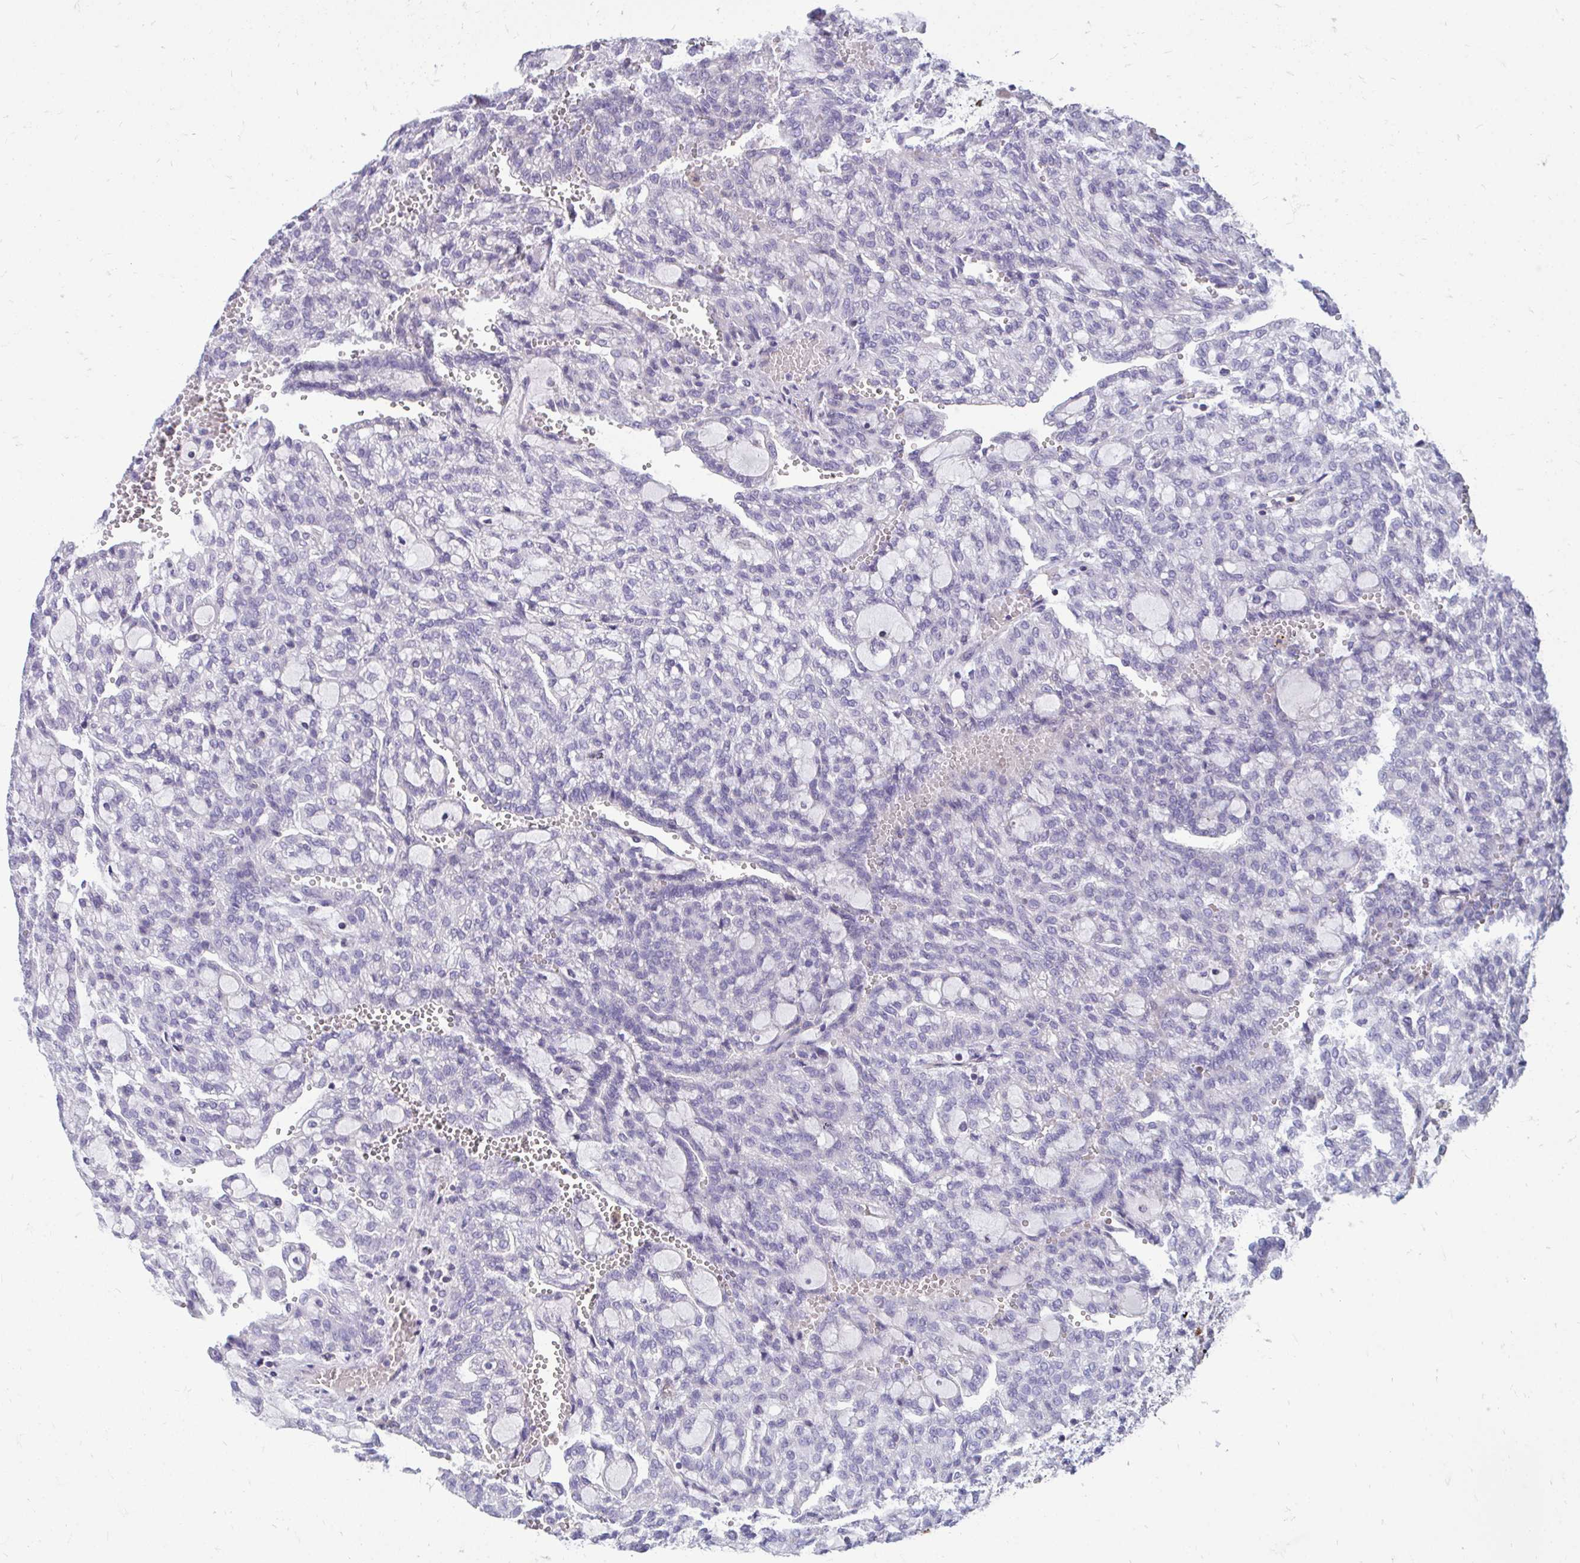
{"staining": {"intensity": "negative", "quantity": "none", "location": "none"}, "tissue": "renal cancer", "cell_type": "Tumor cells", "image_type": "cancer", "snomed": [{"axis": "morphology", "description": "Adenocarcinoma, NOS"}, {"axis": "topography", "description": "Kidney"}], "caption": "DAB immunohistochemical staining of renal adenocarcinoma demonstrates no significant staining in tumor cells. (Brightfield microscopy of DAB (3,3'-diaminobenzidine) IHC at high magnification).", "gene": "FABP3", "patient": {"sex": "male", "age": 63}}